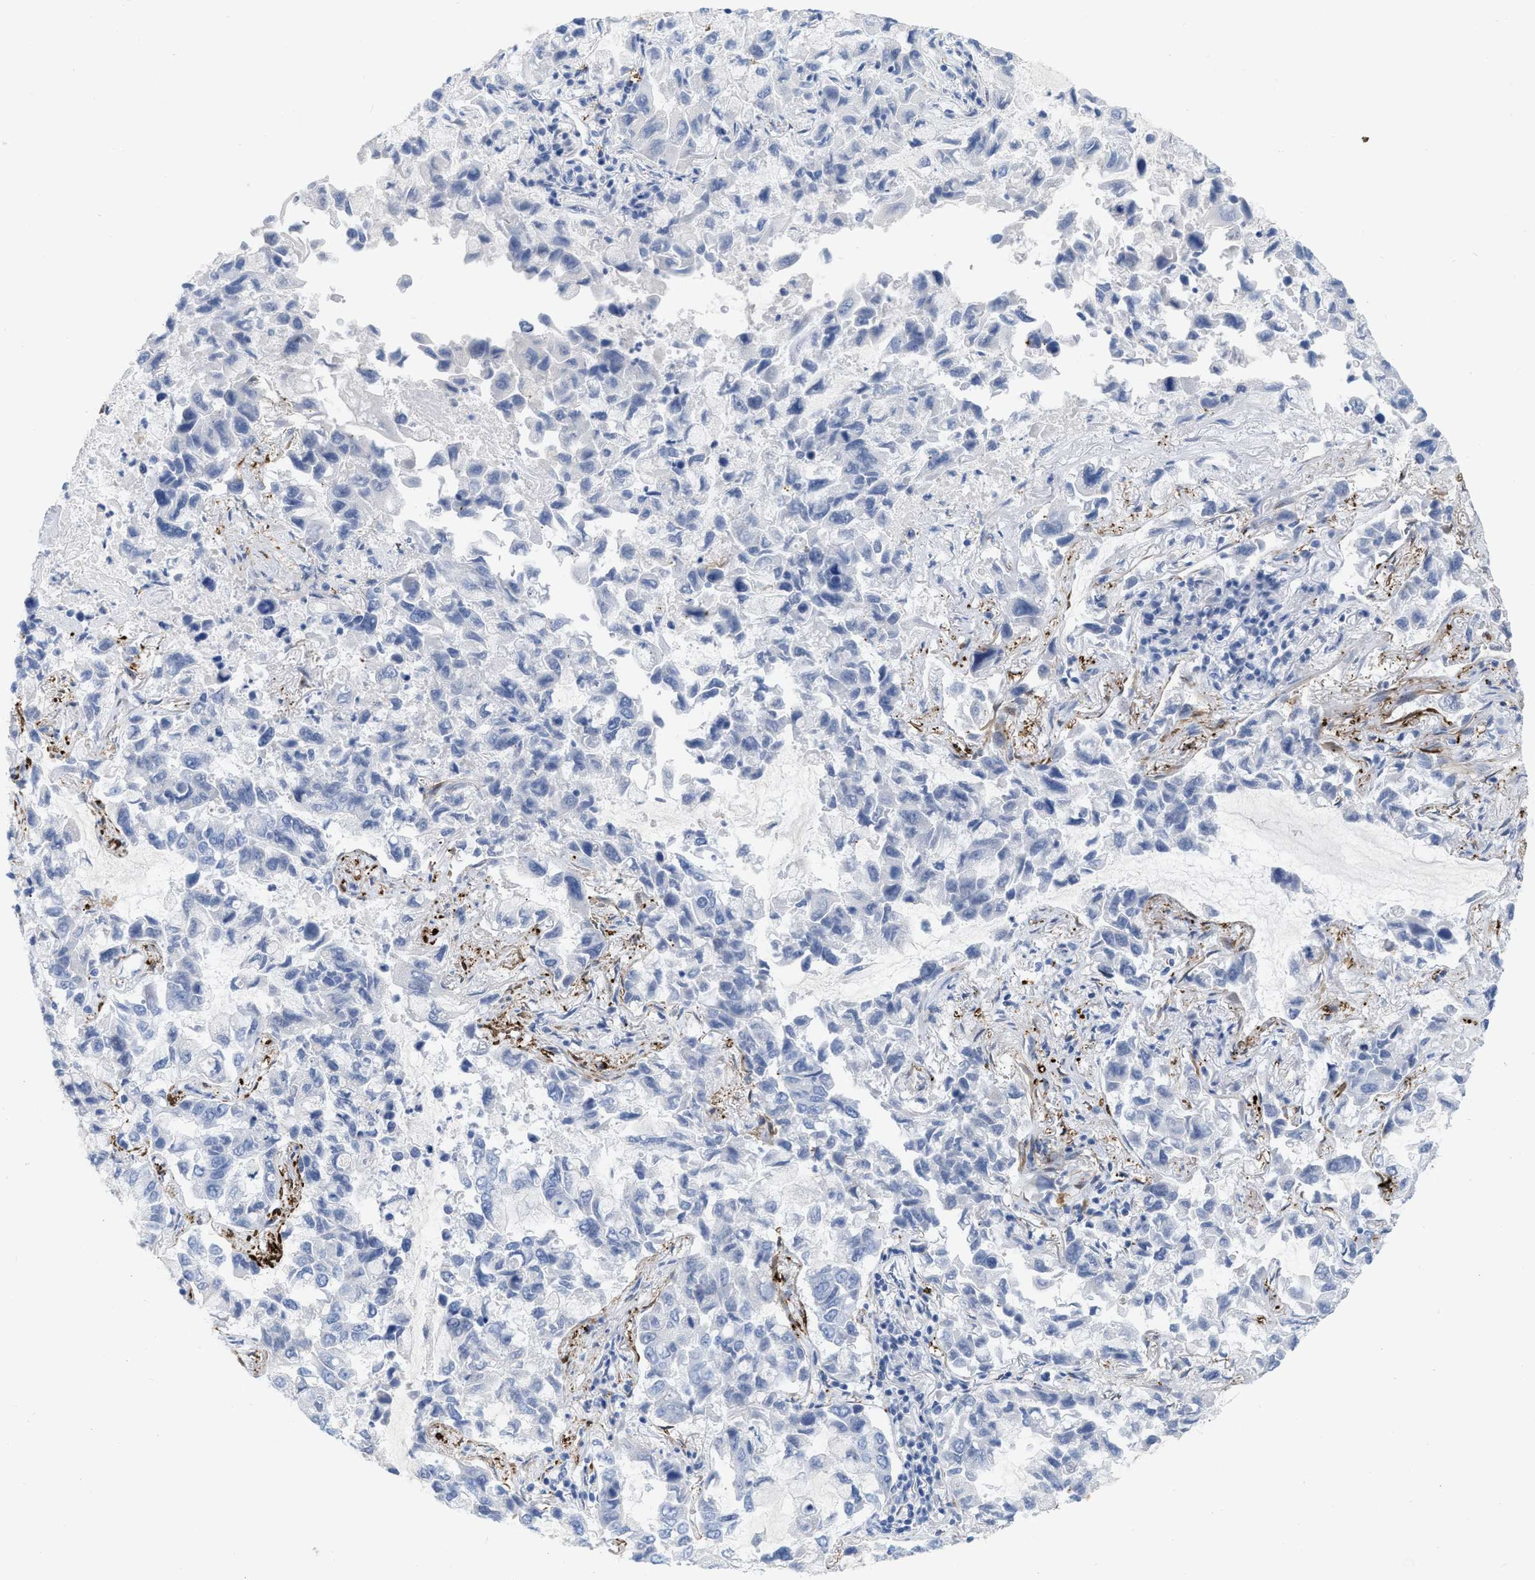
{"staining": {"intensity": "negative", "quantity": "none", "location": "none"}, "tissue": "lung cancer", "cell_type": "Tumor cells", "image_type": "cancer", "snomed": [{"axis": "morphology", "description": "Adenocarcinoma, NOS"}, {"axis": "topography", "description": "Lung"}], "caption": "Lung cancer was stained to show a protein in brown. There is no significant expression in tumor cells. The staining is performed using DAB brown chromogen with nuclei counter-stained in using hematoxylin.", "gene": "TAGLN", "patient": {"sex": "male", "age": 64}}